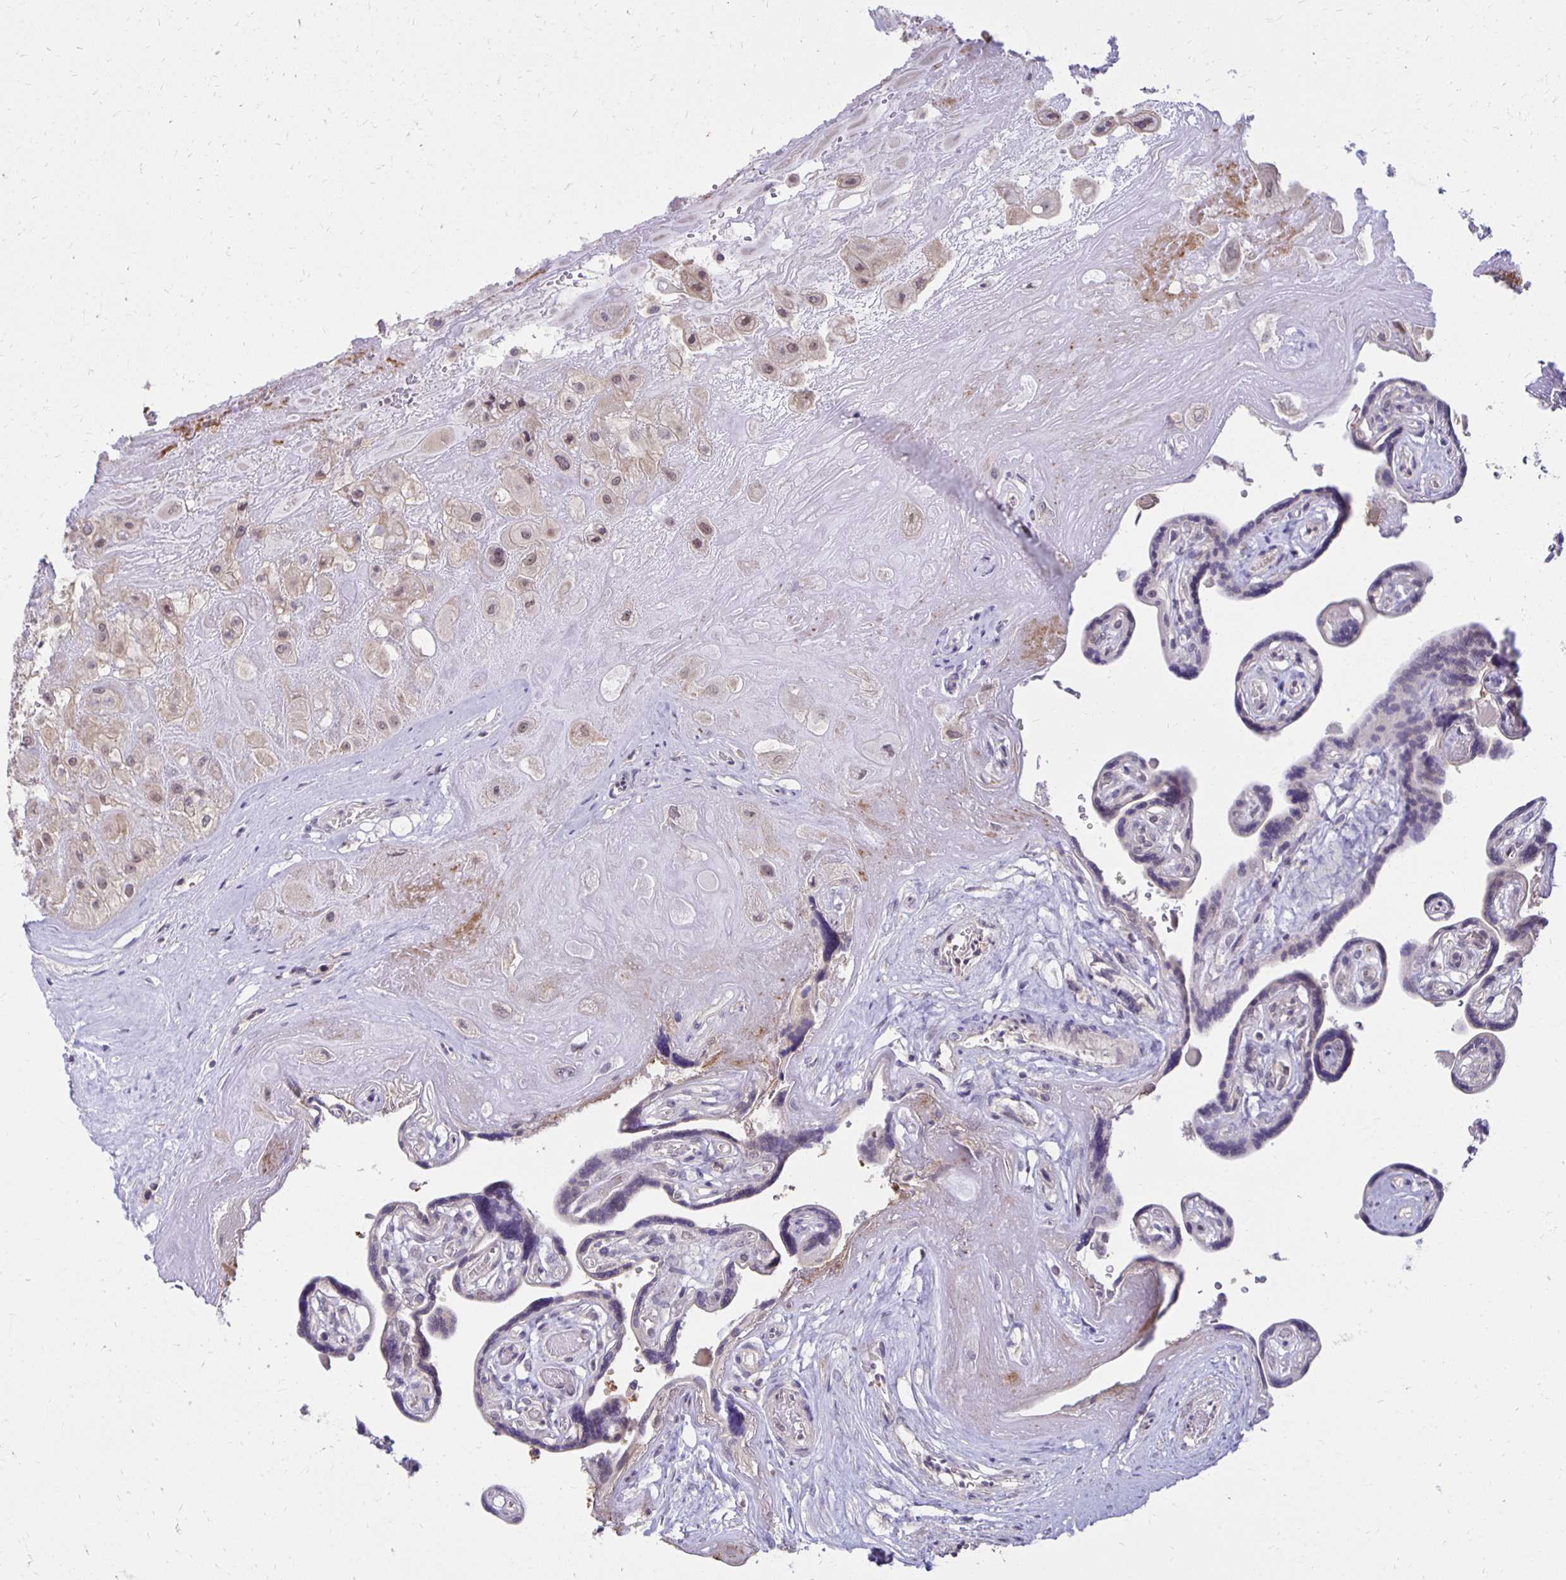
{"staining": {"intensity": "weak", "quantity": "25%-75%", "location": "cytoplasmic/membranous"}, "tissue": "placenta", "cell_type": "Decidual cells", "image_type": "normal", "snomed": [{"axis": "morphology", "description": "Normal tissue, NOS"}, {"axis": "topography", "description": "Placenta"}], "caption": "IHC staining of benign placenta, which demonstrates low levels of weak cytoplasmic/membranous staining in about 25%-75% of decidual cells indicating weak cytoplasmic/membranous protein staining. The staining was performed using DAB (brown) for protein detection and nuclei were counterstained in hematoxylin (blue).", "gene": "MIEN1", "patient": {"sex": "female", "age": 32}}